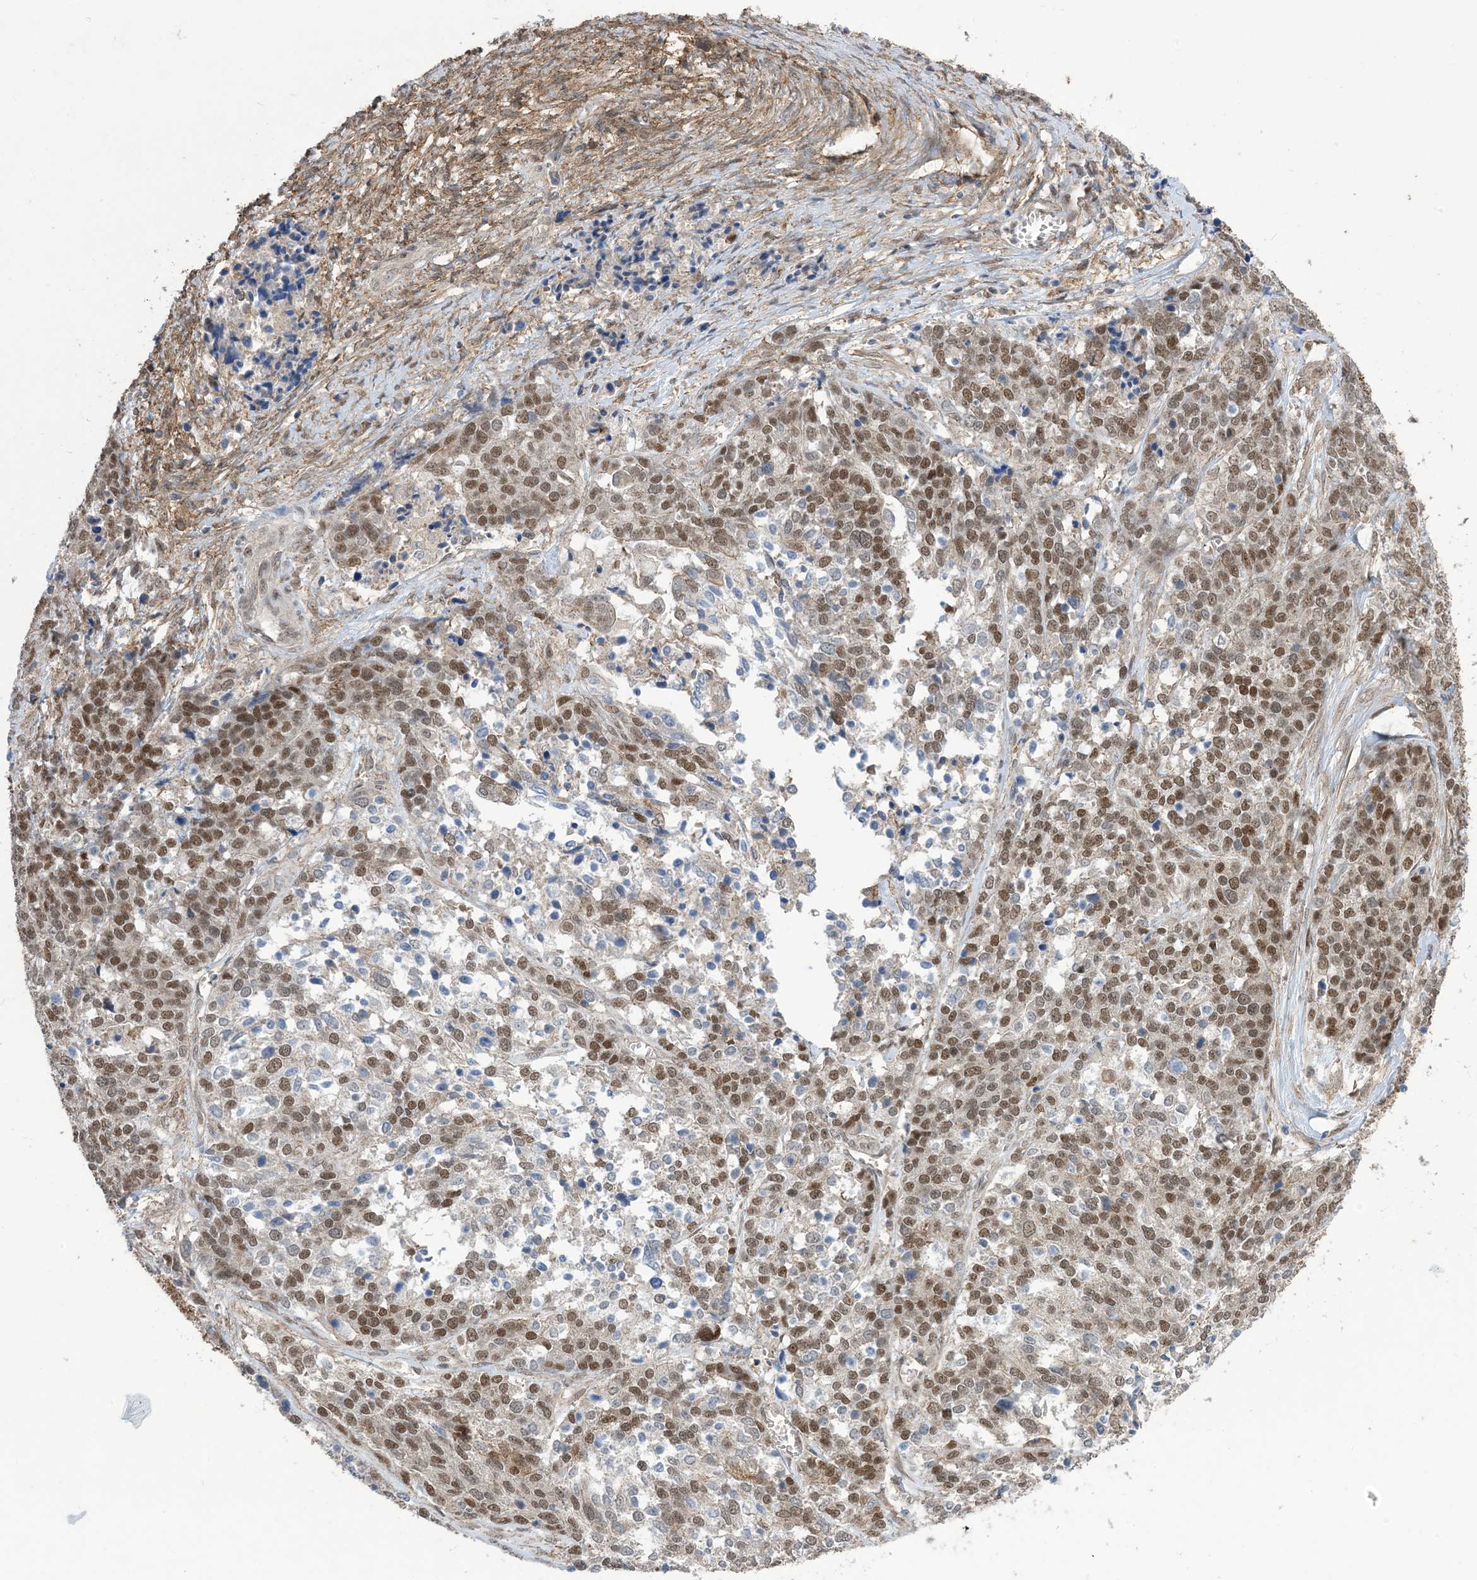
{"staining": {"intensity": "moderate", "quantity": ">75%", "location": "nuclear"}, "tissue": "ovarian cancer", "cell_type": "Tumor cells", "image_type": "cancer", "snomed": [{"axis": "morphology", "description": "Cystadenocarcinoma, serous, NOS"}, {"axis": "topography", "description": "Ovary"}], "caption": "High-power microscopy captured an immunohistochemistry (IHC) photomicrograph of ovarian cancer (serous cystadenocarcinoma), revealing moderate nuclear staining in approximately >75% of tumor cells. The staining was performed using DAB, with brown indicating positive protein expression. Nuclei are stained blue with hematoxylin.", "gene": "ZNF8", "patient": {"sex": "female", "age": 44}}